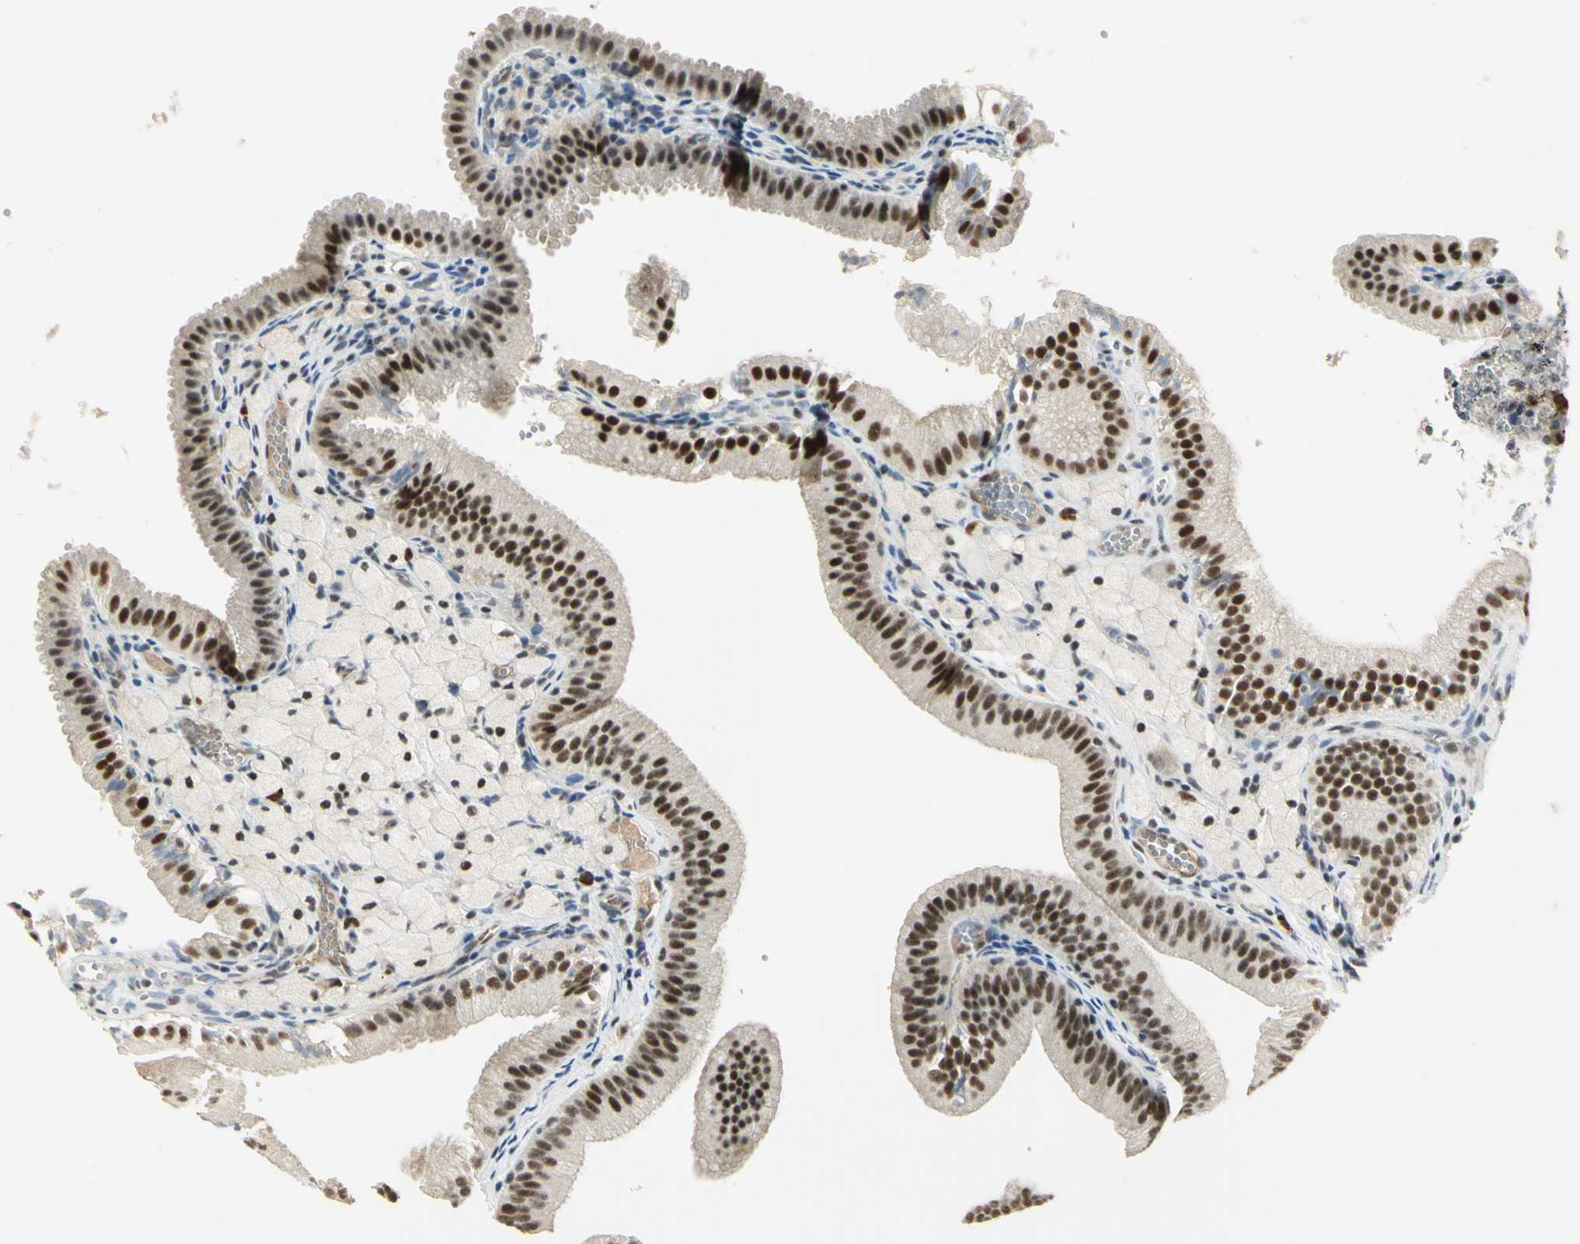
{"staining": {"intensity": "strong", "quantity": ">75%", "location": "nuclear"}, "tissue": "gallbladder", "cell_type": "Glandular cells", "image_type": "normal", "snomed": [{"axis": "morphology", "description": "Normal tissue, NOS"}, {"axis": "topography", "description": "Gallbladder"}], "caption": "The image reveals staining of unremarkable gallbladder, revealing strong nuclear protein positivity (brown color) within glandular cells. Nuclei are stained in blue.", "gene": "CCNT1", "patient": {"sex": "female", "age": 24}}